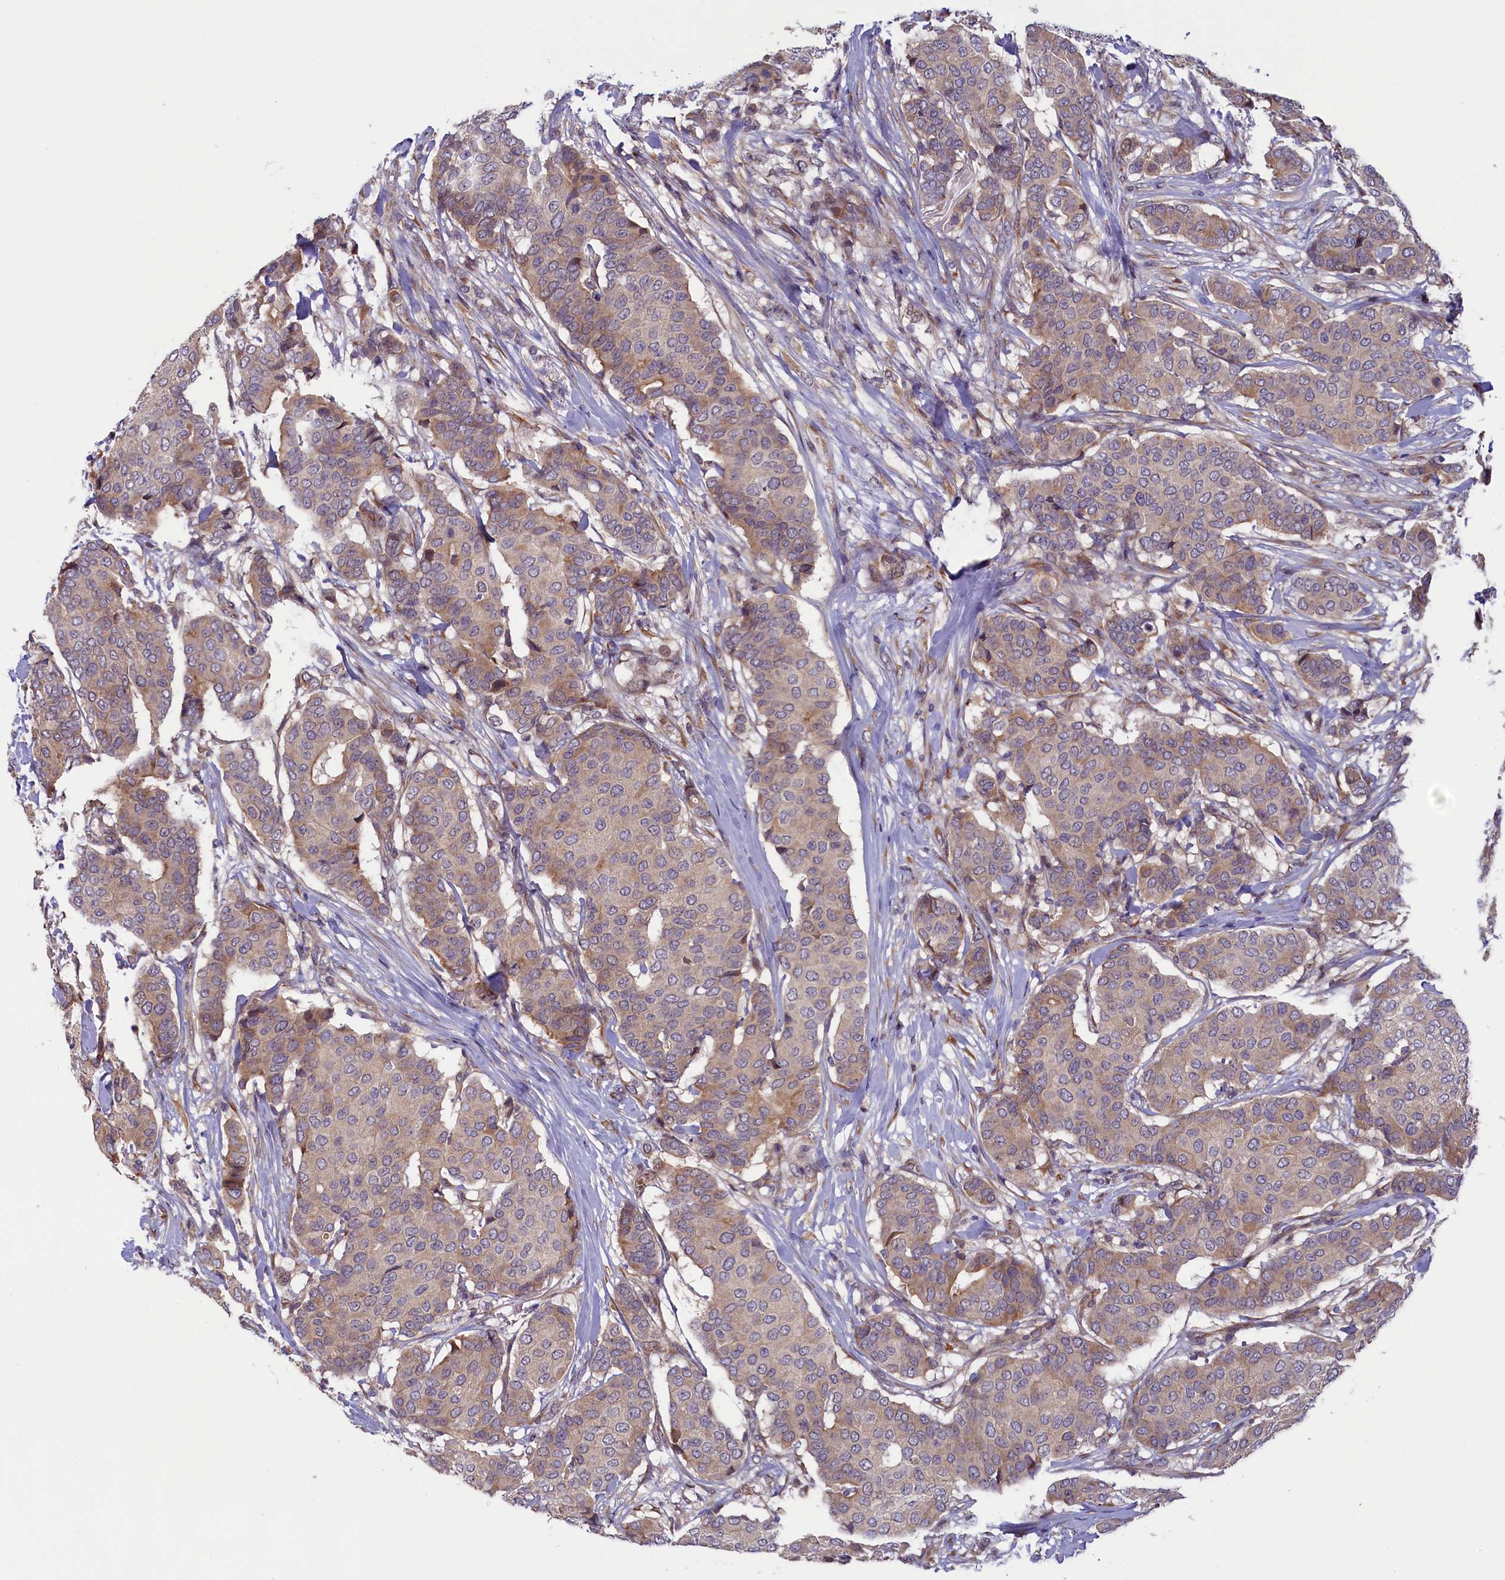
{"staining": {"intensity": "weak", "quantity": "25%-75%", "location": "cytoplasmic/membranous"}, "tissue": "breast cancer", "cell_type": "Tumor cells", "image_type": "cancer", "snomed": [{"axis": "morphology", "description": "Duct carcinoma"}, {"axis": "topography", "description": "Breast"}], "caption": "An image of human breast cancer stained for a protein displays weak cytoplasmic/membranous brown staining in tumor cells.", "gene": "CCDC9B", "patient": {"sex": "female", "age": 75}}